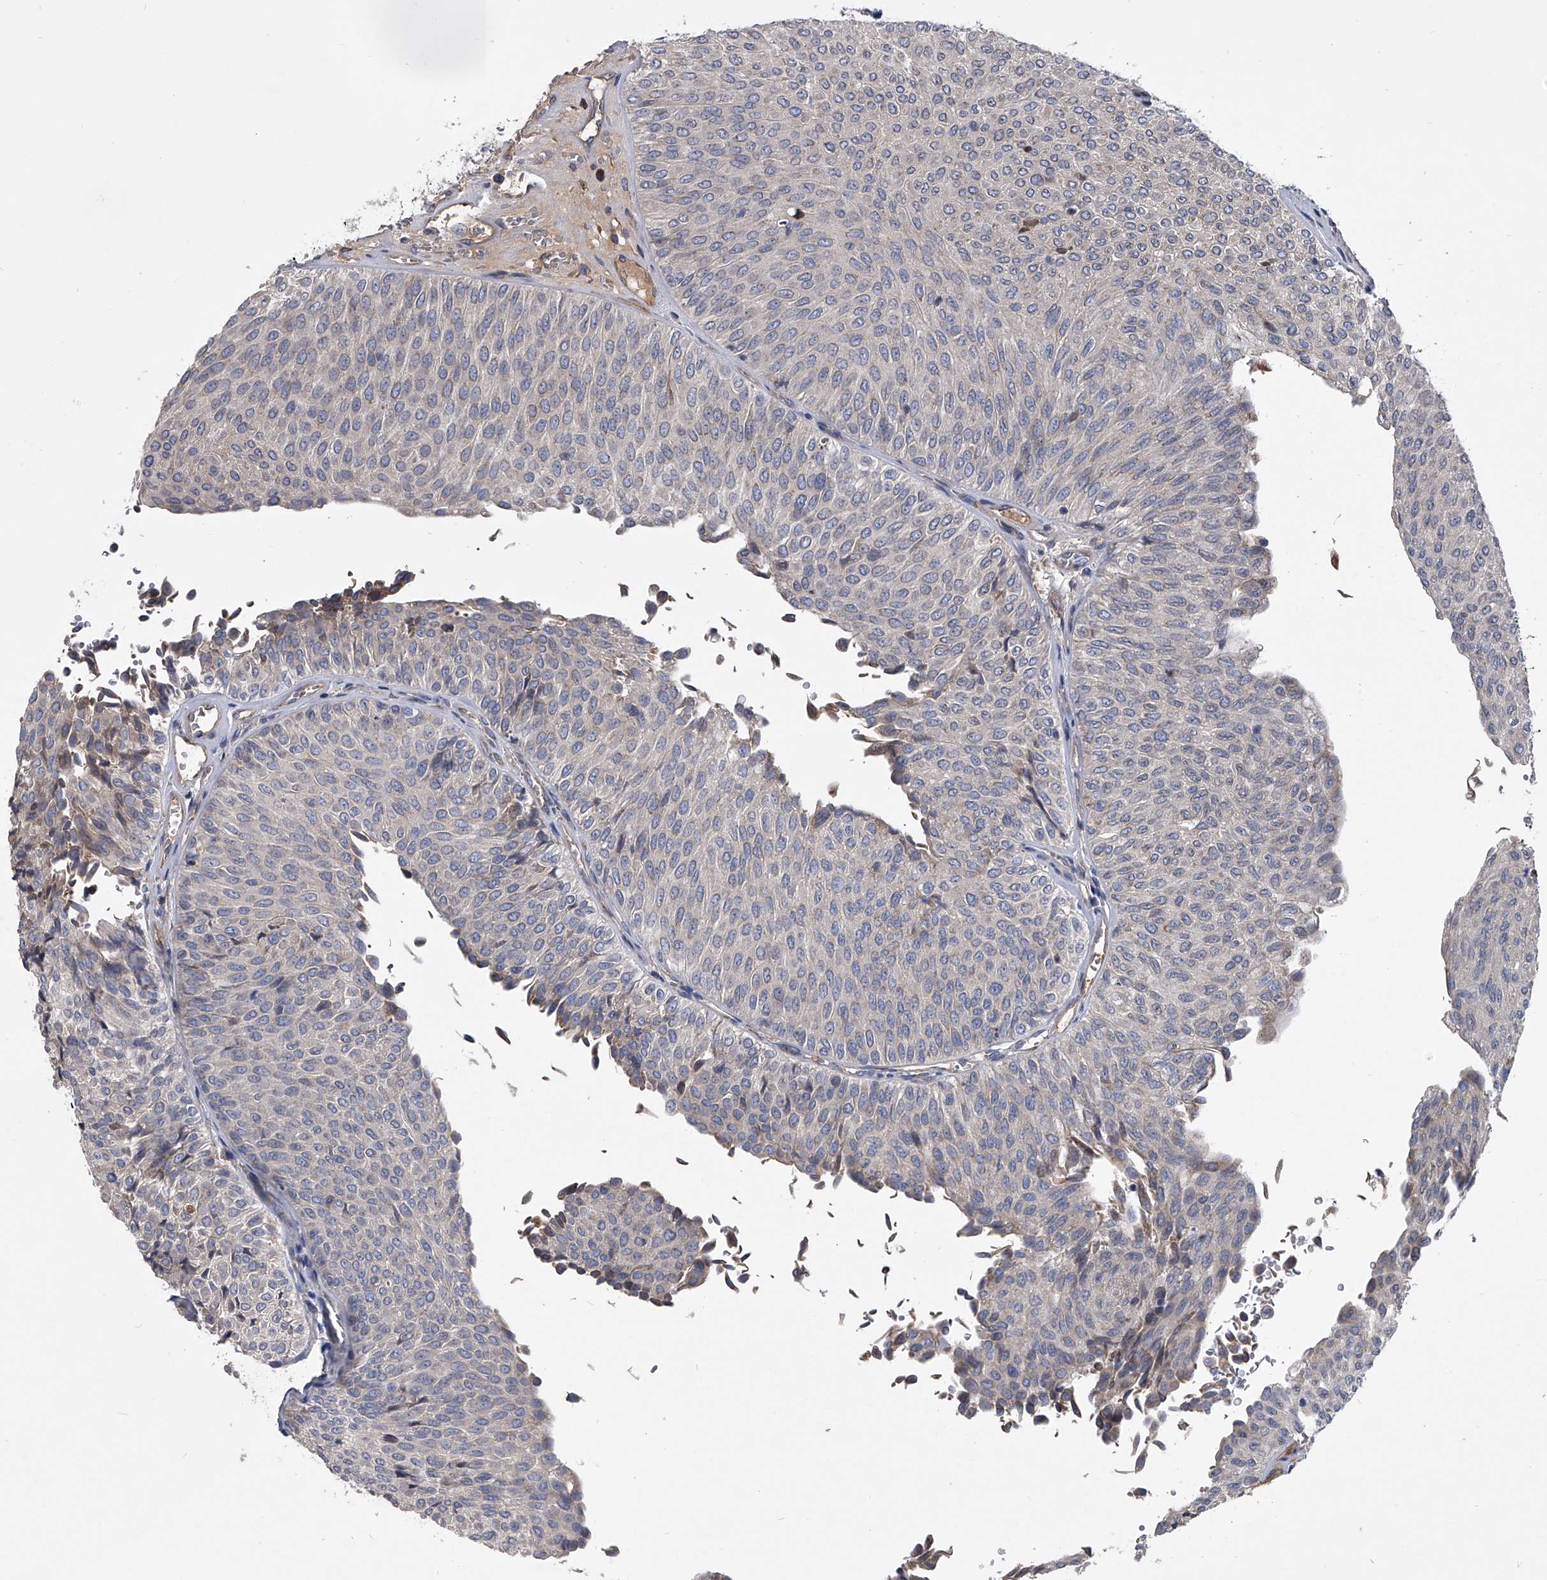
{"staining": {"intensity": "negative", "quantity": "none", "location": "none"}, "tissue": "urothelial cancer", "cell_type": "Tumor cells", "image_type": "cancer", "snomed": [{"axis": "morphology", "description": "Urothelial carcinoma, Low grade"}, {"axis": "topography", "description": "Urinary bladder"}], "caption": "Immunohistochemistry photomicrograph of neoplastic tissue: urothelial carcinoma (low-grade) stained with DAB displays no significant protein positivity in tumor cells.", "gene": "CCR4", "patient": {"sex": "male", "age": 78}}